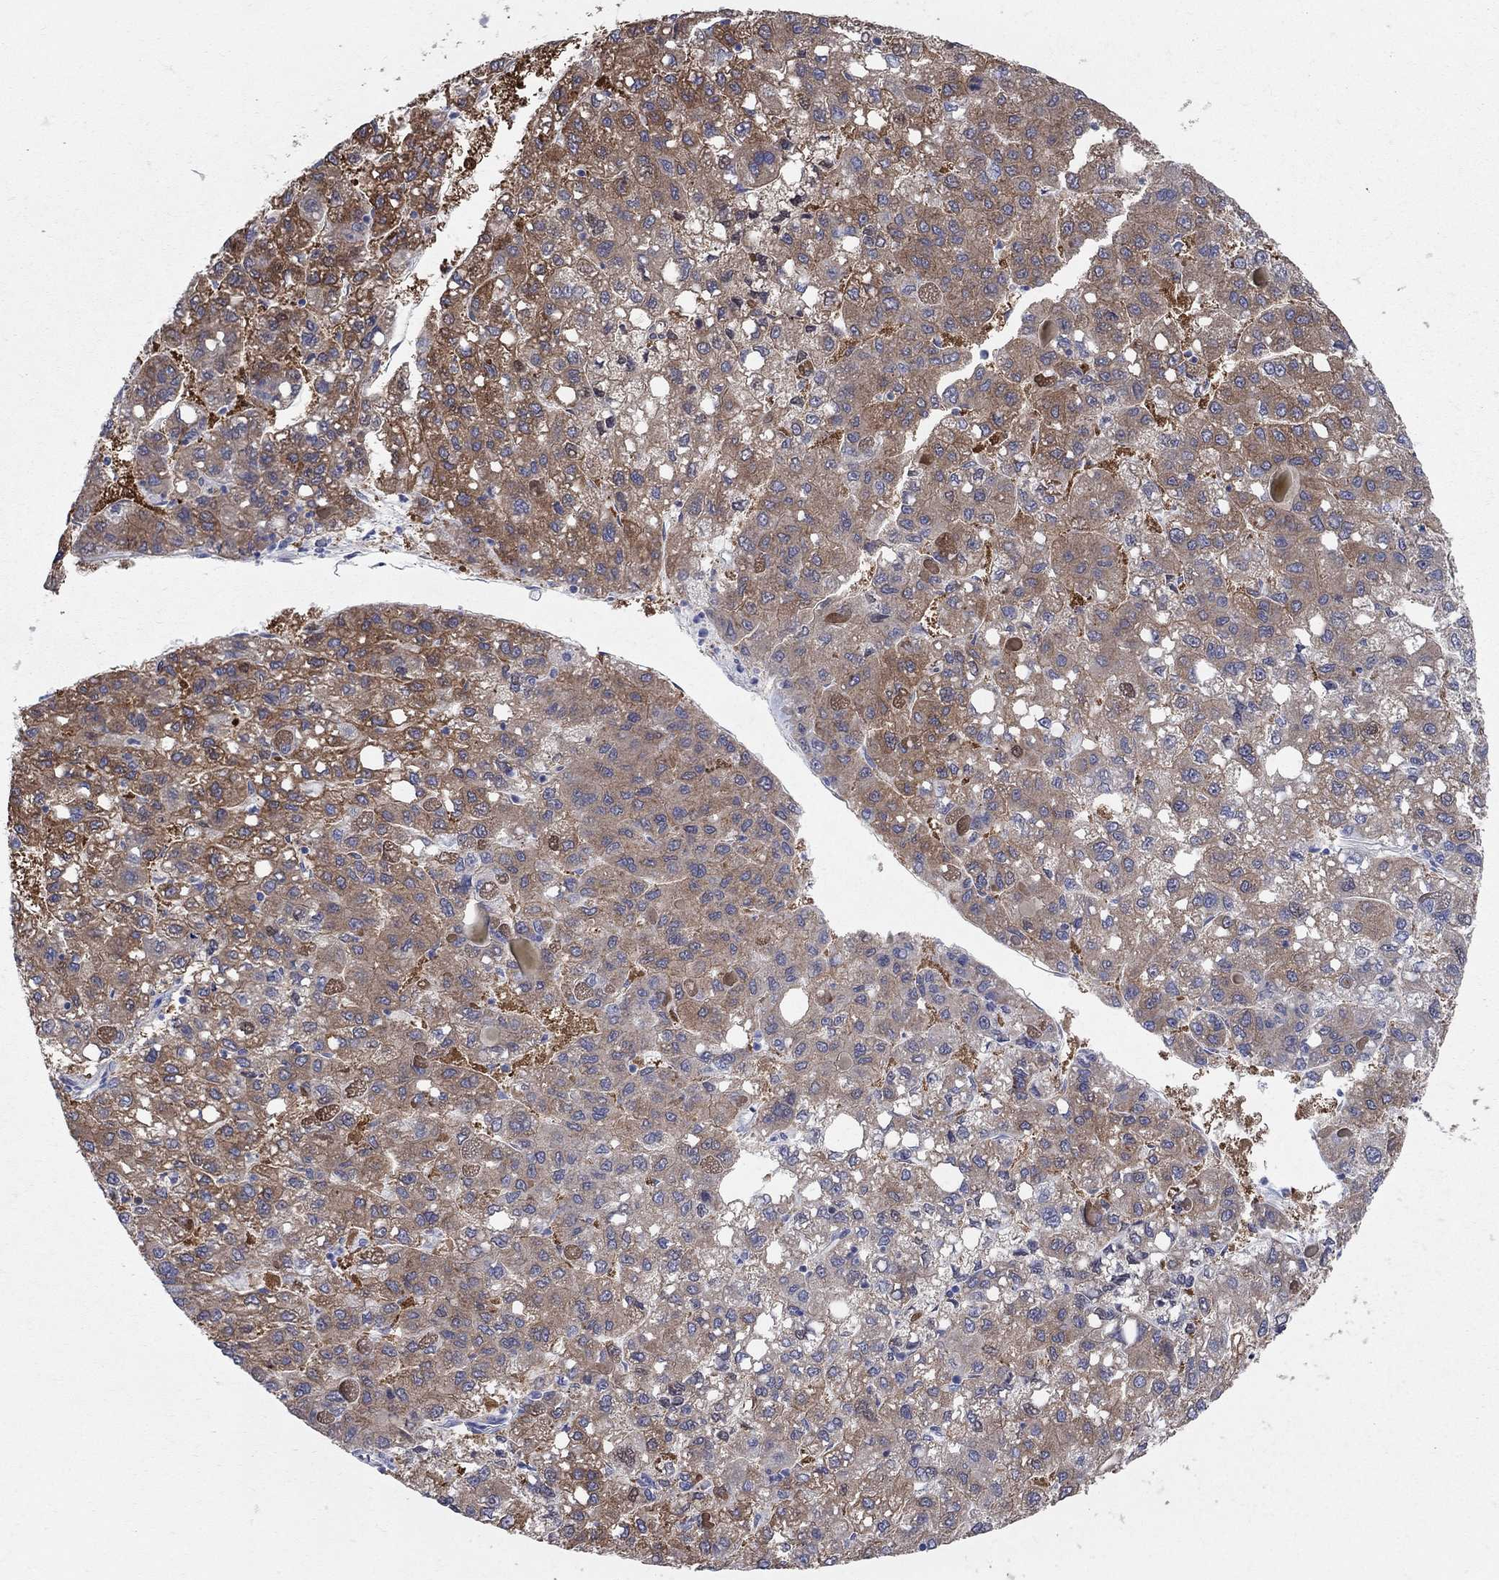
{"staining": {"intensity": "strong", "quantity": "25%-75%", "location": "cytoplasmic/membranous"}, "tissue": "liver cancer", "cell_type": "Tumor cells", "image_type": "cancer", "snomed": [{"axis": "morphology", "description": "Carcinoma, Hepatocellular, NOS"}, {"axis": "topography", "description": "Liver"}], "caption": "Strong cytoplasmic/membranous protein positivity is present in approximately 25%-75% of tumor cells in liver hepatocellular carcinoma.", "gene": "AOX1", "patient": {"sex": "female", "age": 82}}